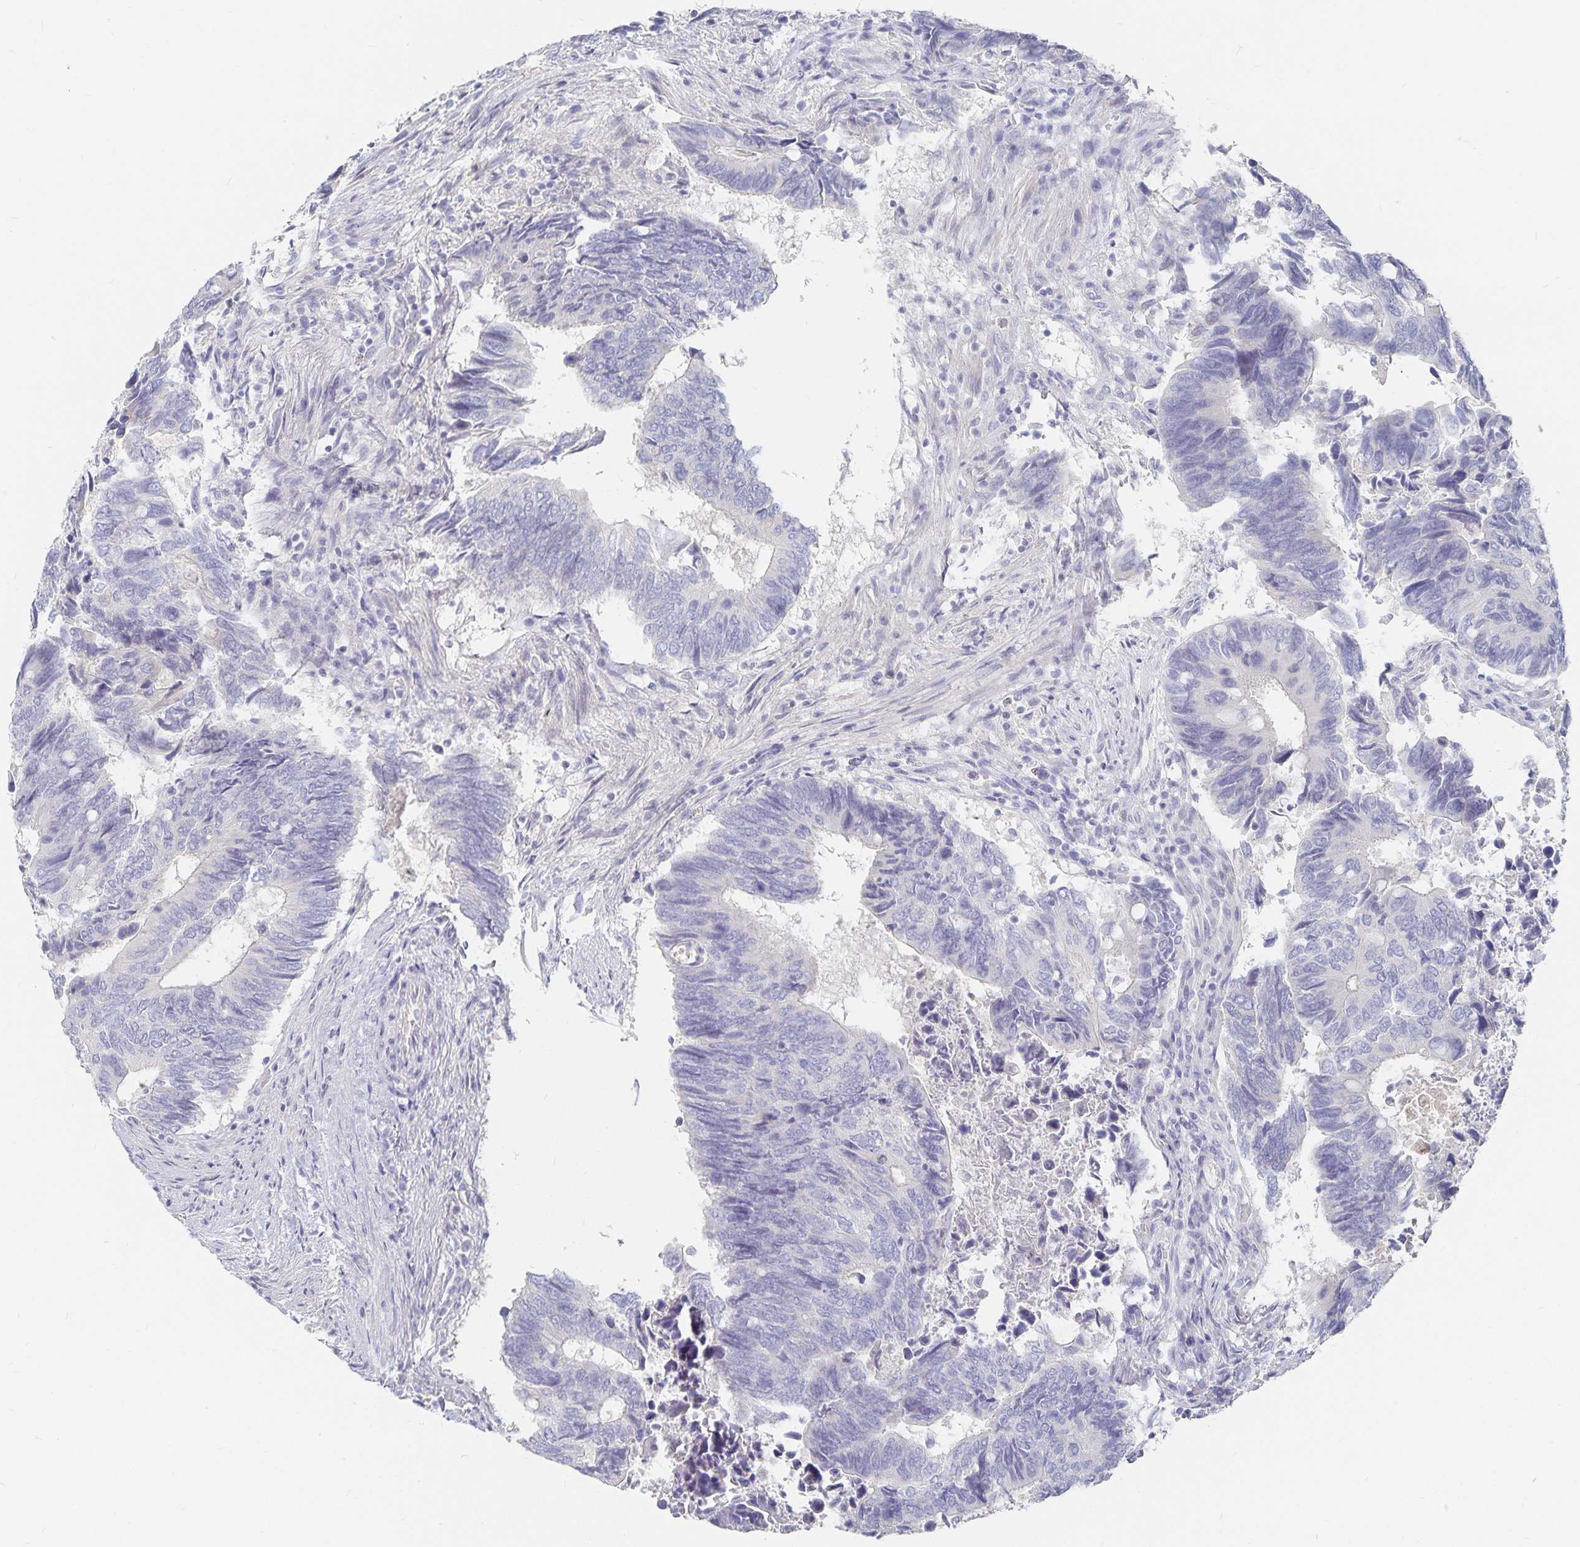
{"staining": {"intensity": "negative", "quantity": "none", "location": "none"}, "tissue": "colorectal cancer", "cell_type": "Tumor cells", "image_type": "cancer", "snomed": [{"axis": "morphology", "description": "Adenocarcinoma, NOS"}, {"axis": "topography", "description": "Colon"}], "caption": "This is an immunohistochemistry image of colorectal cancer (adenocarcinoma). There is no staining in tumor cells.", "gene": "DNAH9", "patient": {"sex": "male", "age": 87}}